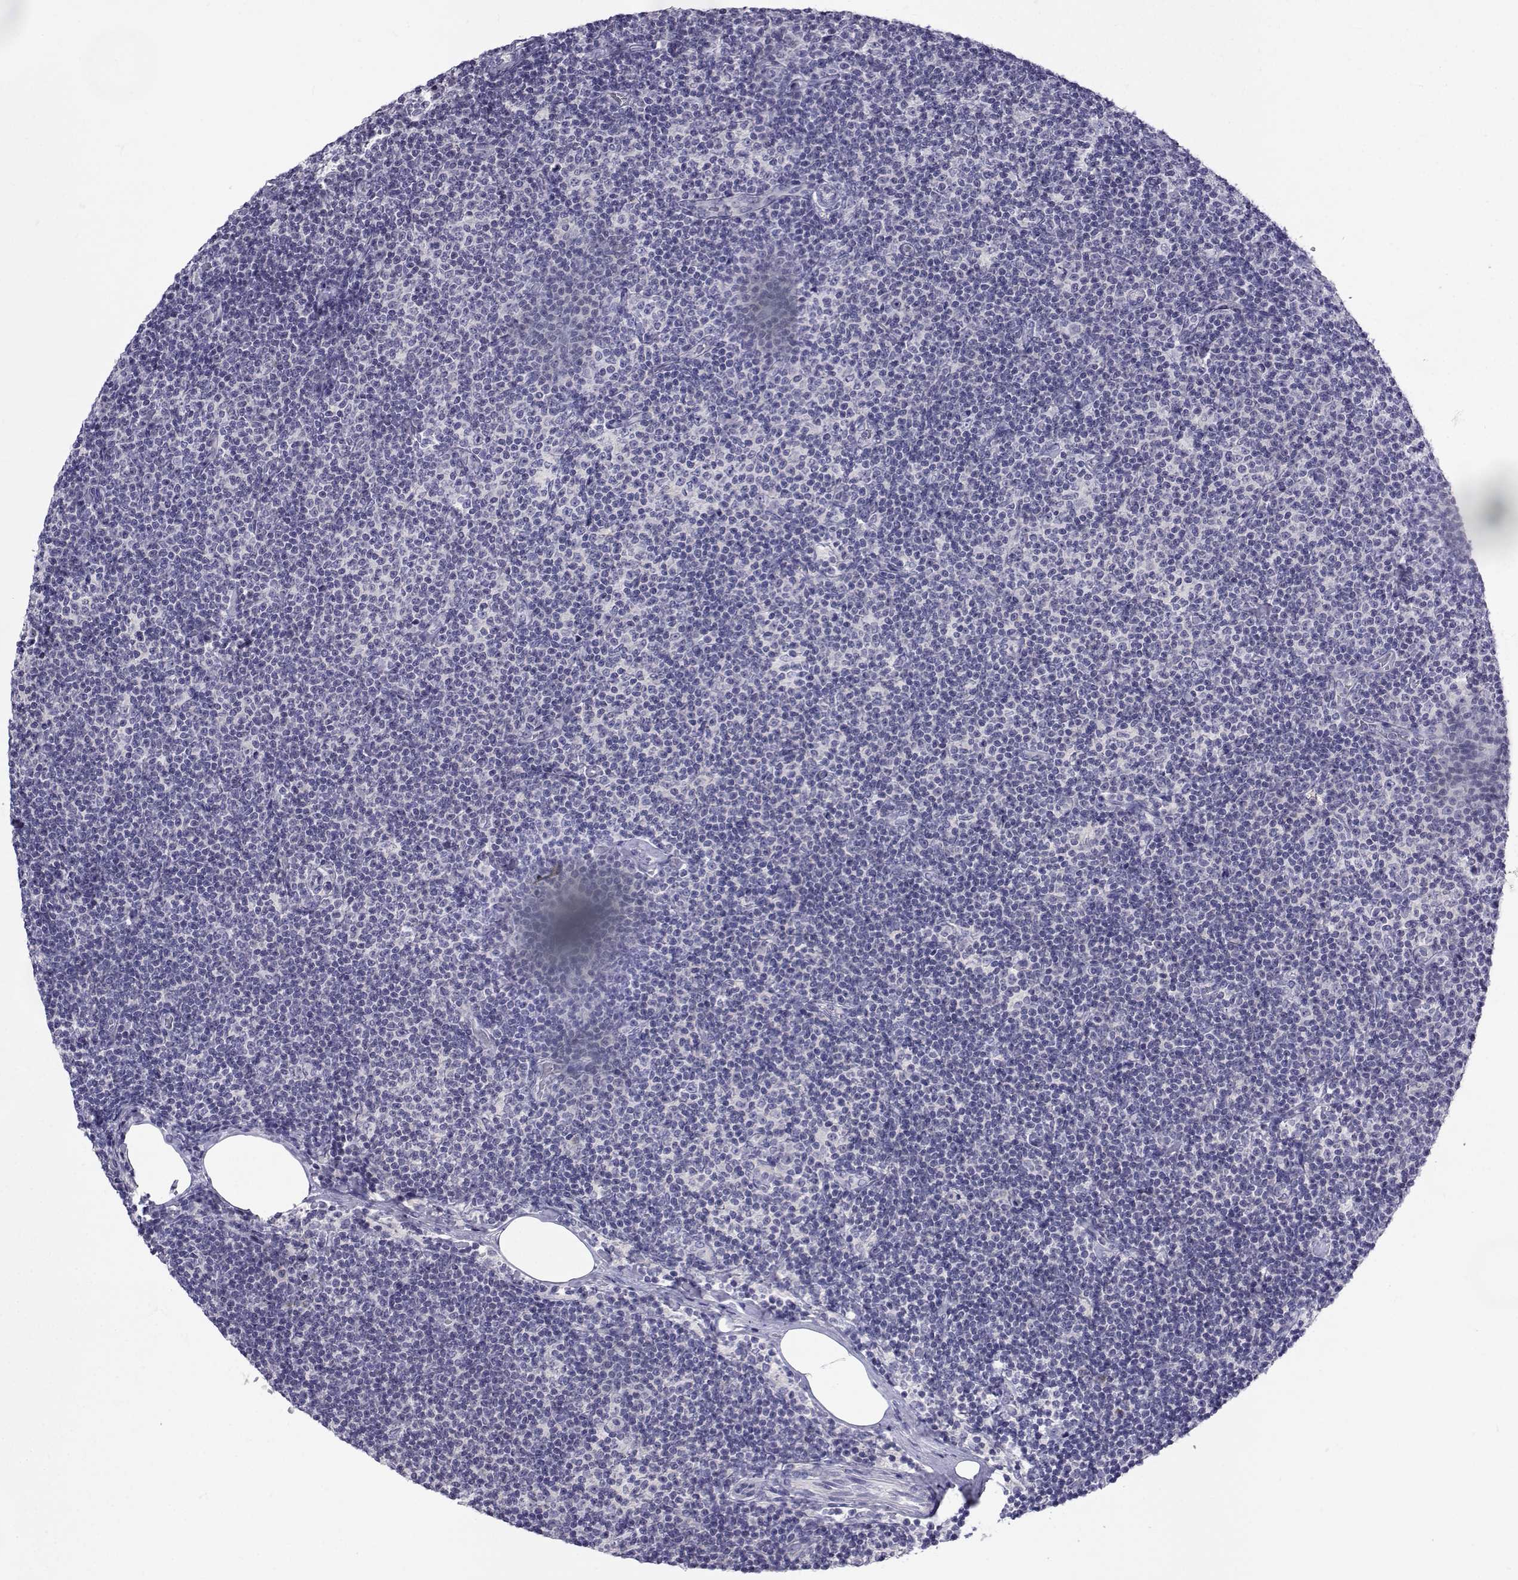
{"staining": {"intensity": "negative", "quantity": "none", "location": "none"}, "tissue": "lymphoma", "cell_type": "Tumor cells", "image_type": "cancer", "snomed": [{"axis": "morphology", "description": "Malignant lymphoma, non-Hodgkin's type, Low grade"}, {"axis": "topography", "description": "Lymph node"}], "caption": "DAB immunohistochemical staining of low-grade malignant lymphoma, non-Hodgkin's type shows no significant staining in tumor cells.", "gene": "SLC6A3", "patient": {"sex": "male", "age": 81}}